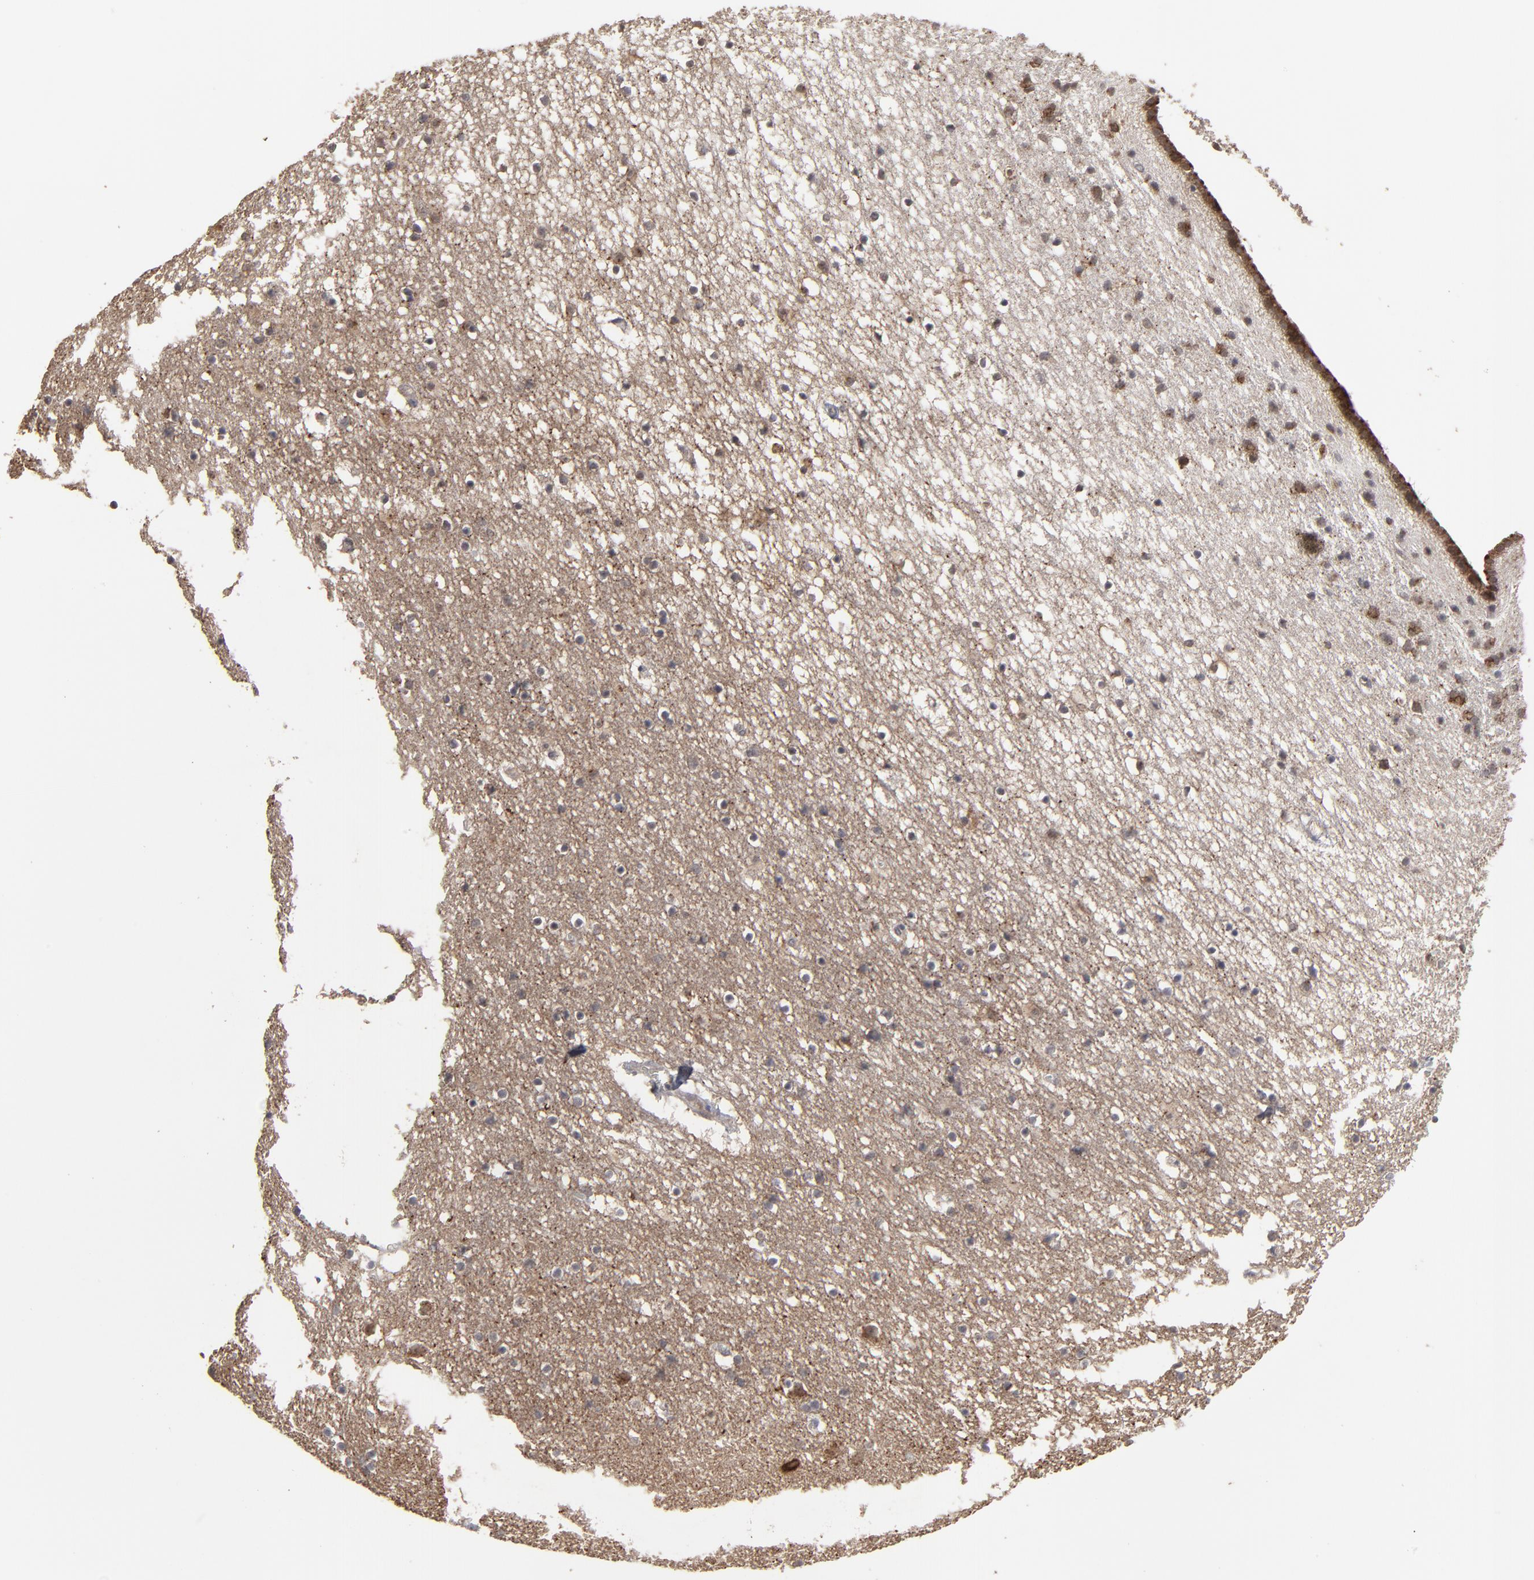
{"staining": {"intensity": "negative", "quantity": "none", "location": "none"}, "tissue": "caudate", "cell_type": "Glial cells", "image_type": "normal", "snomed": [{"axis": "morphology", "description": "Normal tissue, NOS"}, {"axis": "topography", "description": "Lateral ventricle wall"}], "caption": "This is an IHC micrograph of unremarkable caudate. There is no staining in glial cells.", "gene": "SLC22A17", "patient": {"sex": "male", "age": 45}}